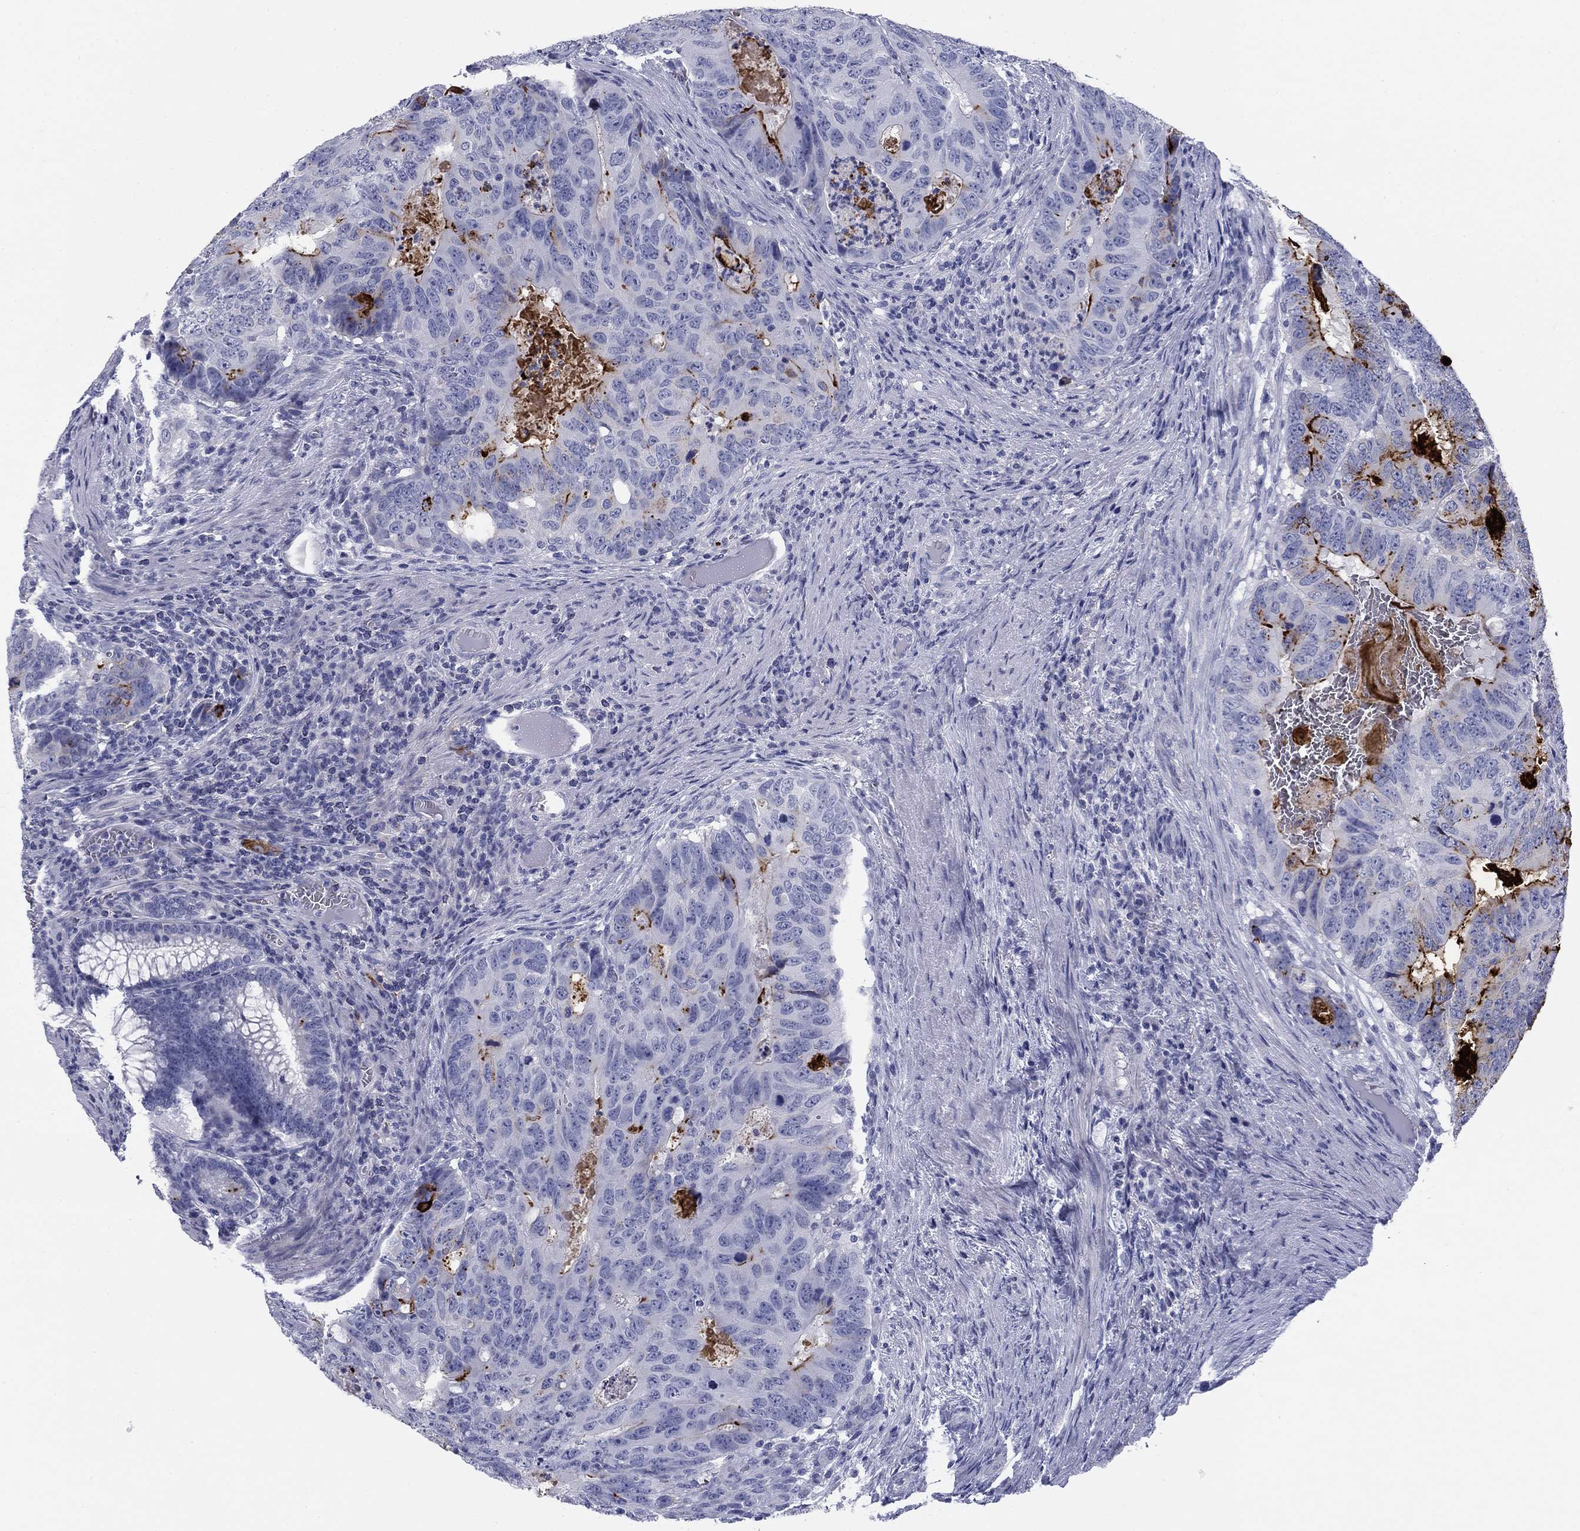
{"staining": {"intensity": "negative", "quantity": "none", "location": "none"}, "tissue": "colorectal cancer", "cell_type": "Tumor cells", "image_type": "cancer", "snomed": [{"axis": "morphology", "description": "Adenocarcinoma, NOS"}, {"axis": "topography", "description": "Colon"}], "caption": "A high-resolution histopathology image shows immunohistochemistry staining of colorectal adenocarcinoma, which shows no significant positivity in tumor cells.", "gene": "KCNH1", "patient": {"sex": "male", "age": 79}}